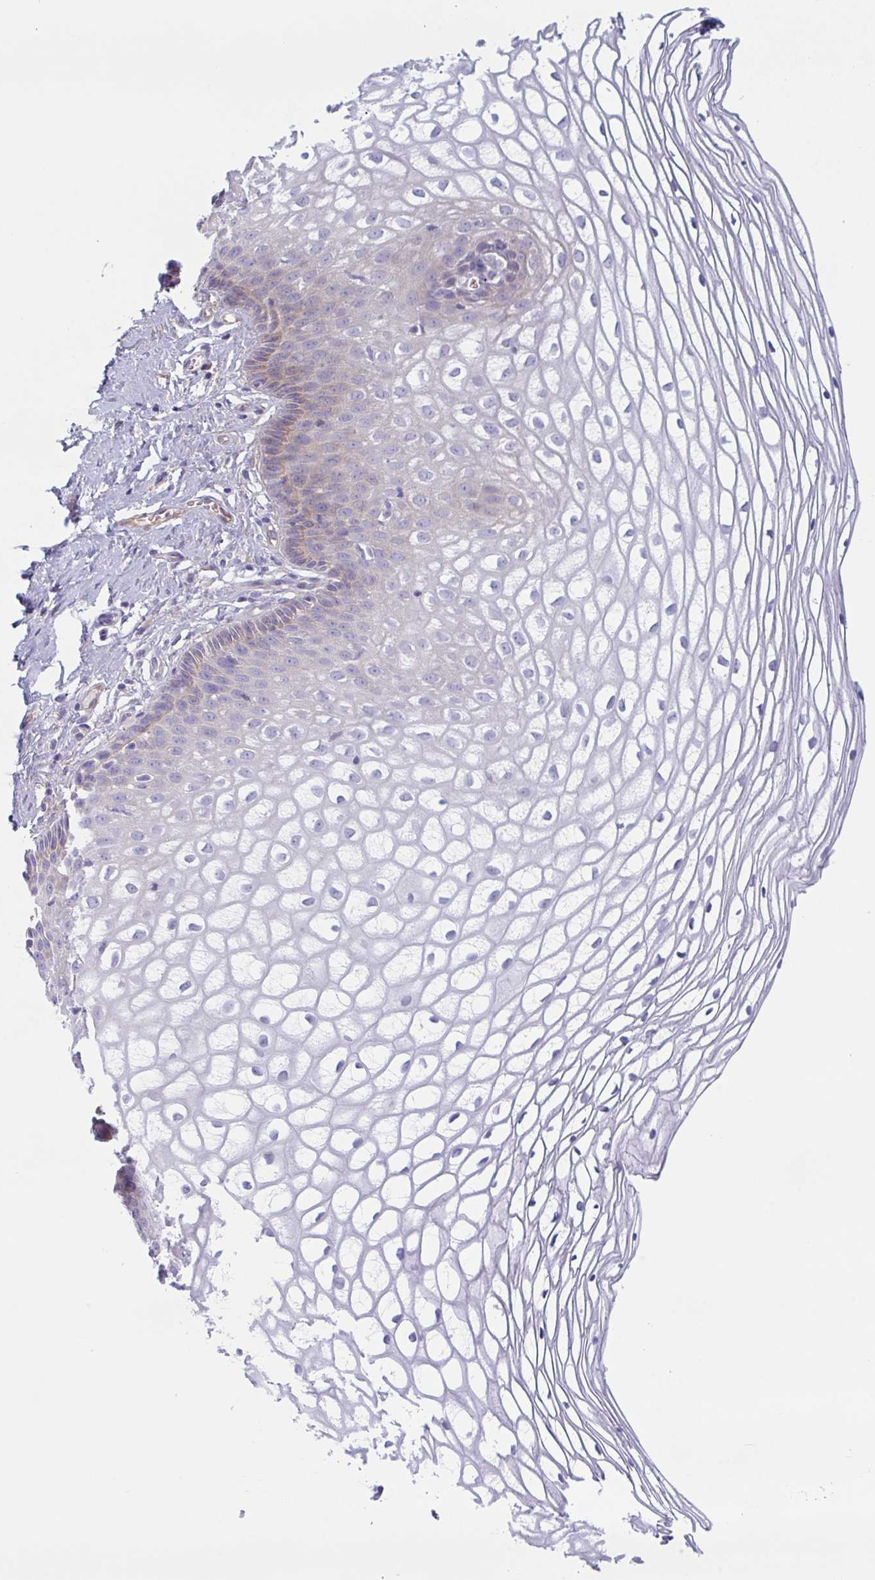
{"staining": {"intensity": "moderate", "quantity": "<25%", "location": "cytoplasmic/membranous"}, "tissue": "cervix", "cell_type": "Glandular cells", "image_type": "normal", "snomed": [{"axis": "morphology", "description": "Normal tissue, NOS"}, {"axis": "topography", "description": "Cervix"}], "caption": "Glandular cells exhibit moderate cytoplasmic/membranous positivity in approximately <25% of cells in normal cervix. (DAB = brown stain, brightfield microscopy at high magnification).", "gene": "MYH10", "patient": {"sex": "female", "age": 36}}